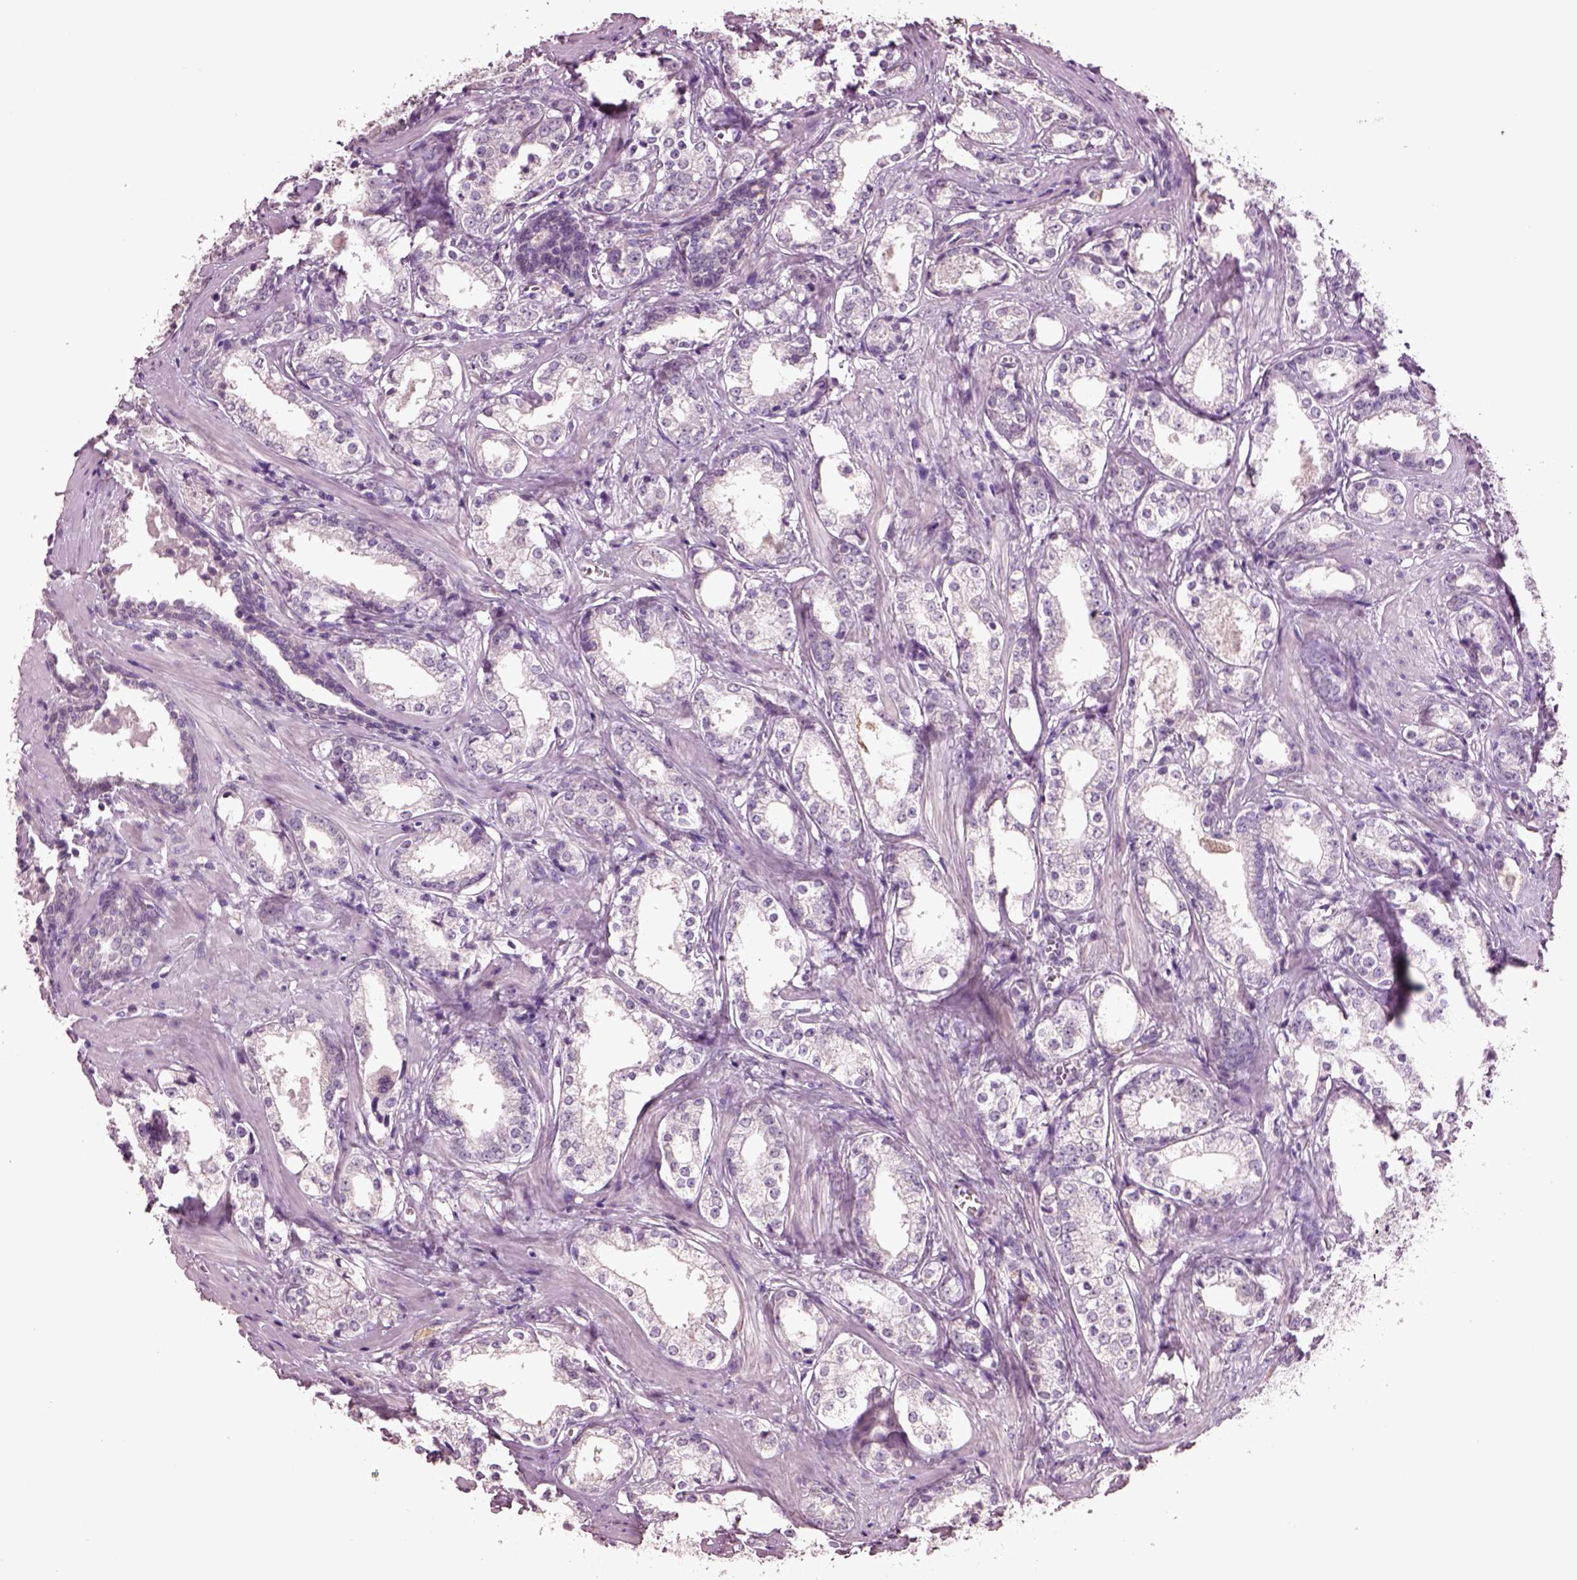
{"staining": {"intensity": "negative", "quantity": "none", "location": "none"}, "tissue": "prostate cancer", "cell_type": "Tumor cells", "image_type": "cancer", "snomed": [{"axis": "morphology", "description": "Adenocarcinoma, NOS"}, {"axis": "topography", "description": "Prostate and seminal vesicle, NOS"}], "caption": "Tumor cells show no significant protein staining in prostate adenocarcinoma.", "gene": "CLPSL1", "patient": {"sex": "male", "age": 63}}